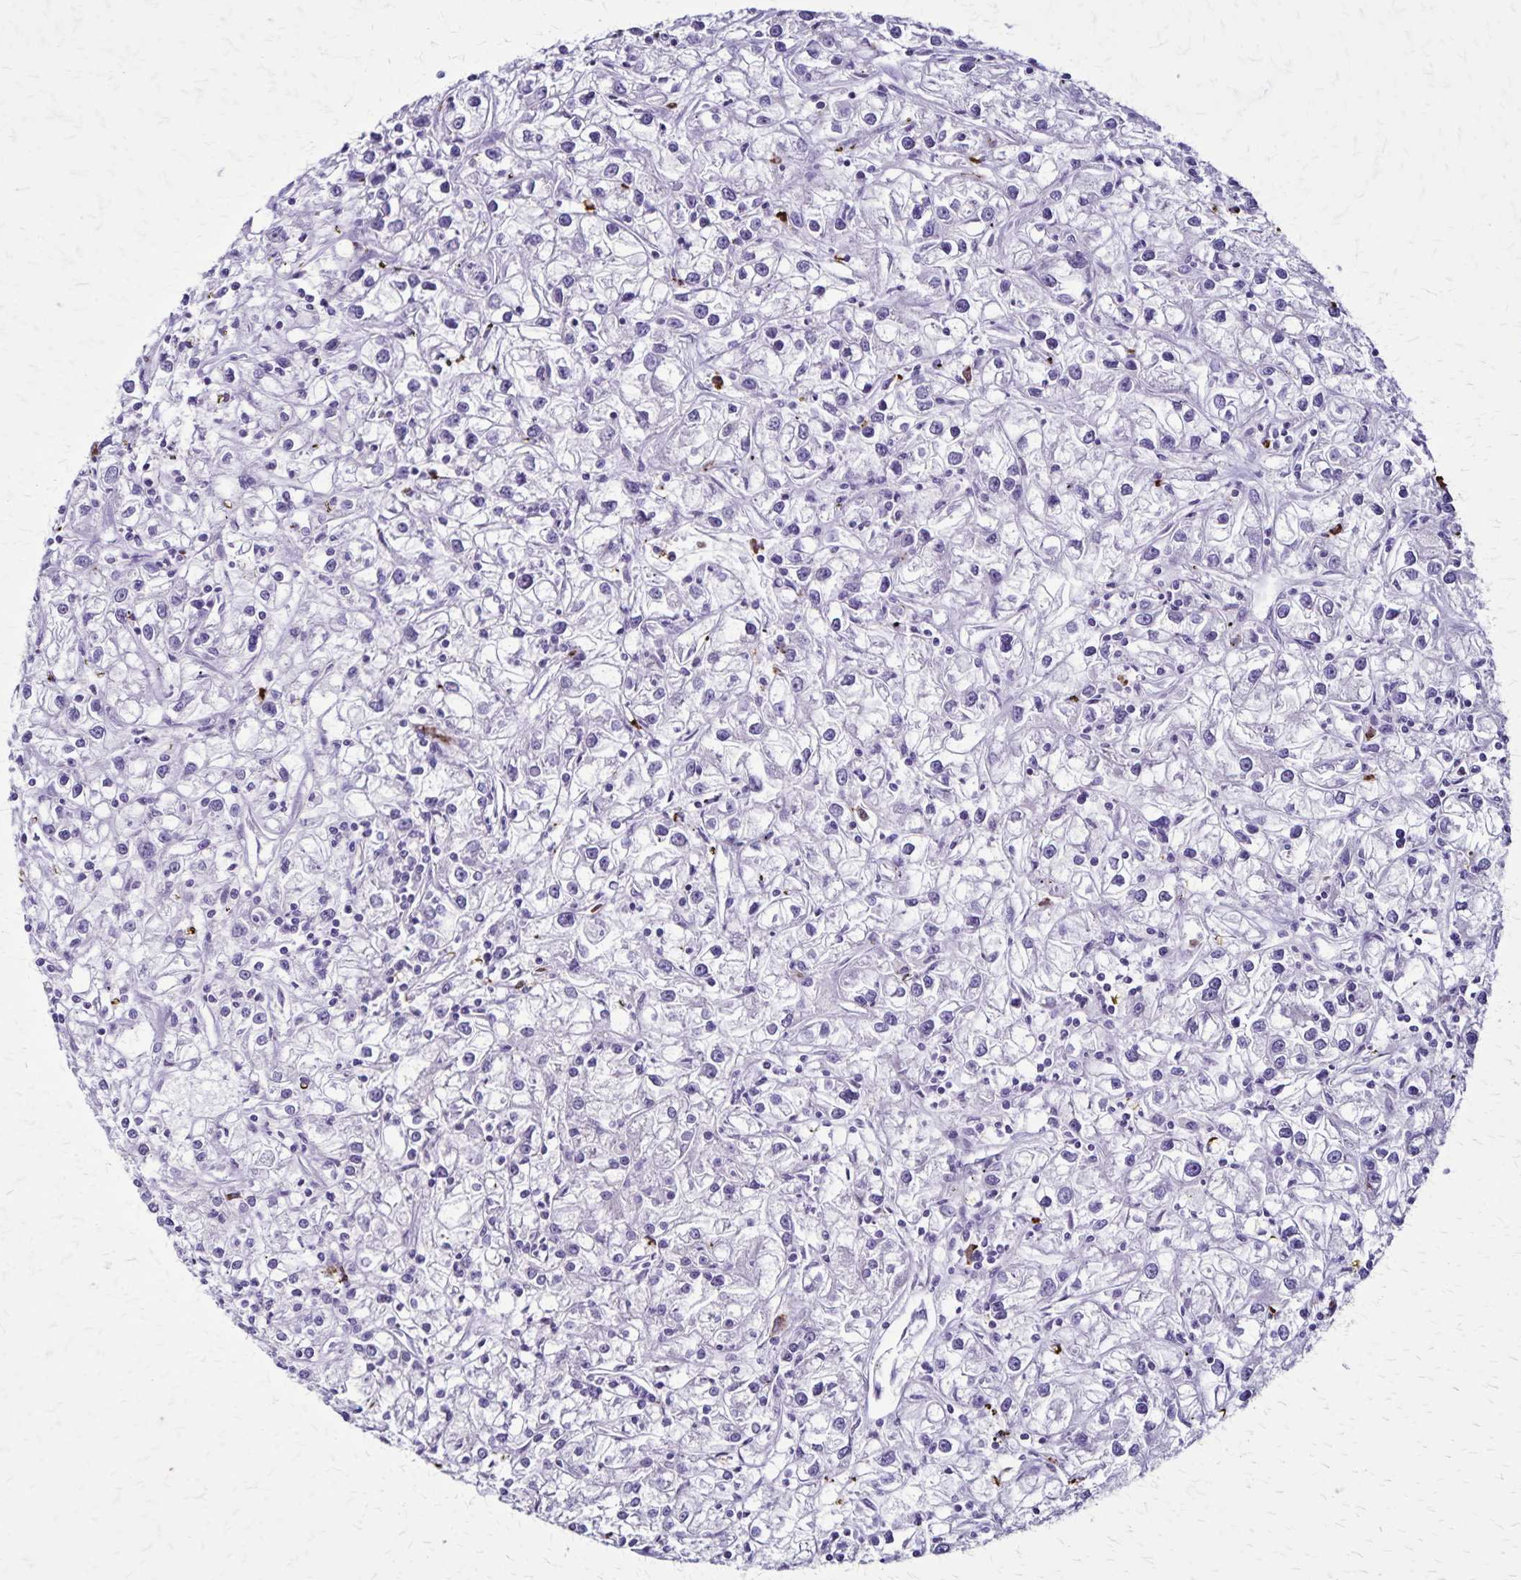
{"staining": {"intensity": "negative", "quantity": "none", "location": "none"}, "tissue": "renal cancer", "cell_type": "Tumor cells", "image_type": "cancer", "snomed": [{"axis": "morphology", "description": "Adenocarcinoma, NOS"}, {"axis": "topography", "description": "Kidney"}], "caption": "Image shows no protein positivity in tumor cells of renal adenocarcinoma tissue.", "gene": "ULBP3", "patient": {"sex": "female", "age": 59}}